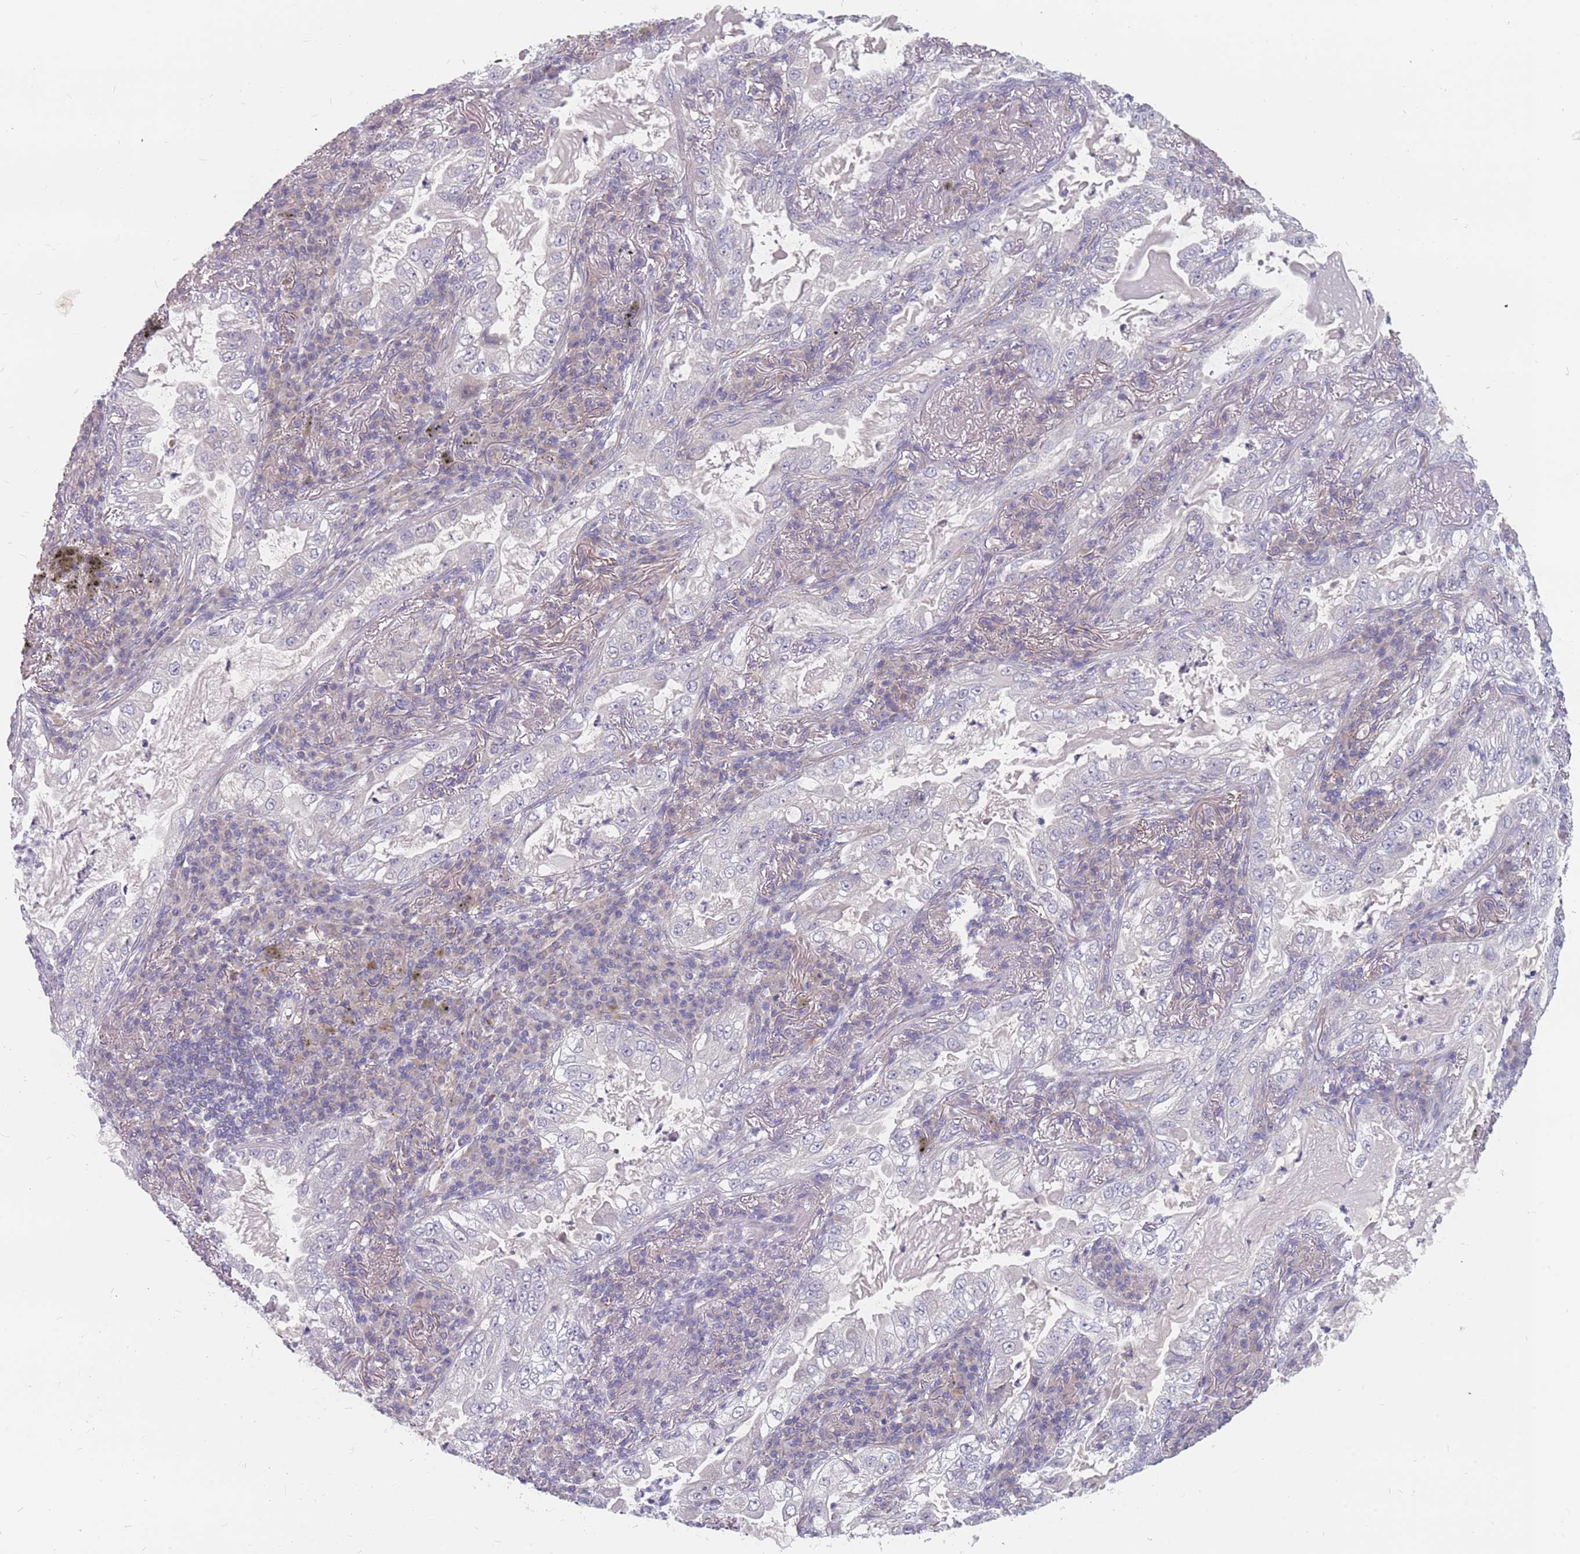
{"staining": {"intensity": "negative", "quantity": "none", "location": "none"}, "tissue": "lung cancer", "cell_type": "Tumor cells", "image_type": "cancer", "snomed": [{"axis": "morphology", "description": "Adenocarcinoma, NOS"}, {"axis": "topography", "description": "Lung"}], "caption": "This is an immunohistochemistry (IHC) photomicrograph of human lung cancer. There is no positivity in tumor cells.", "gene": "CMTR2", "patient": {"sex": "female", "age": 73}}